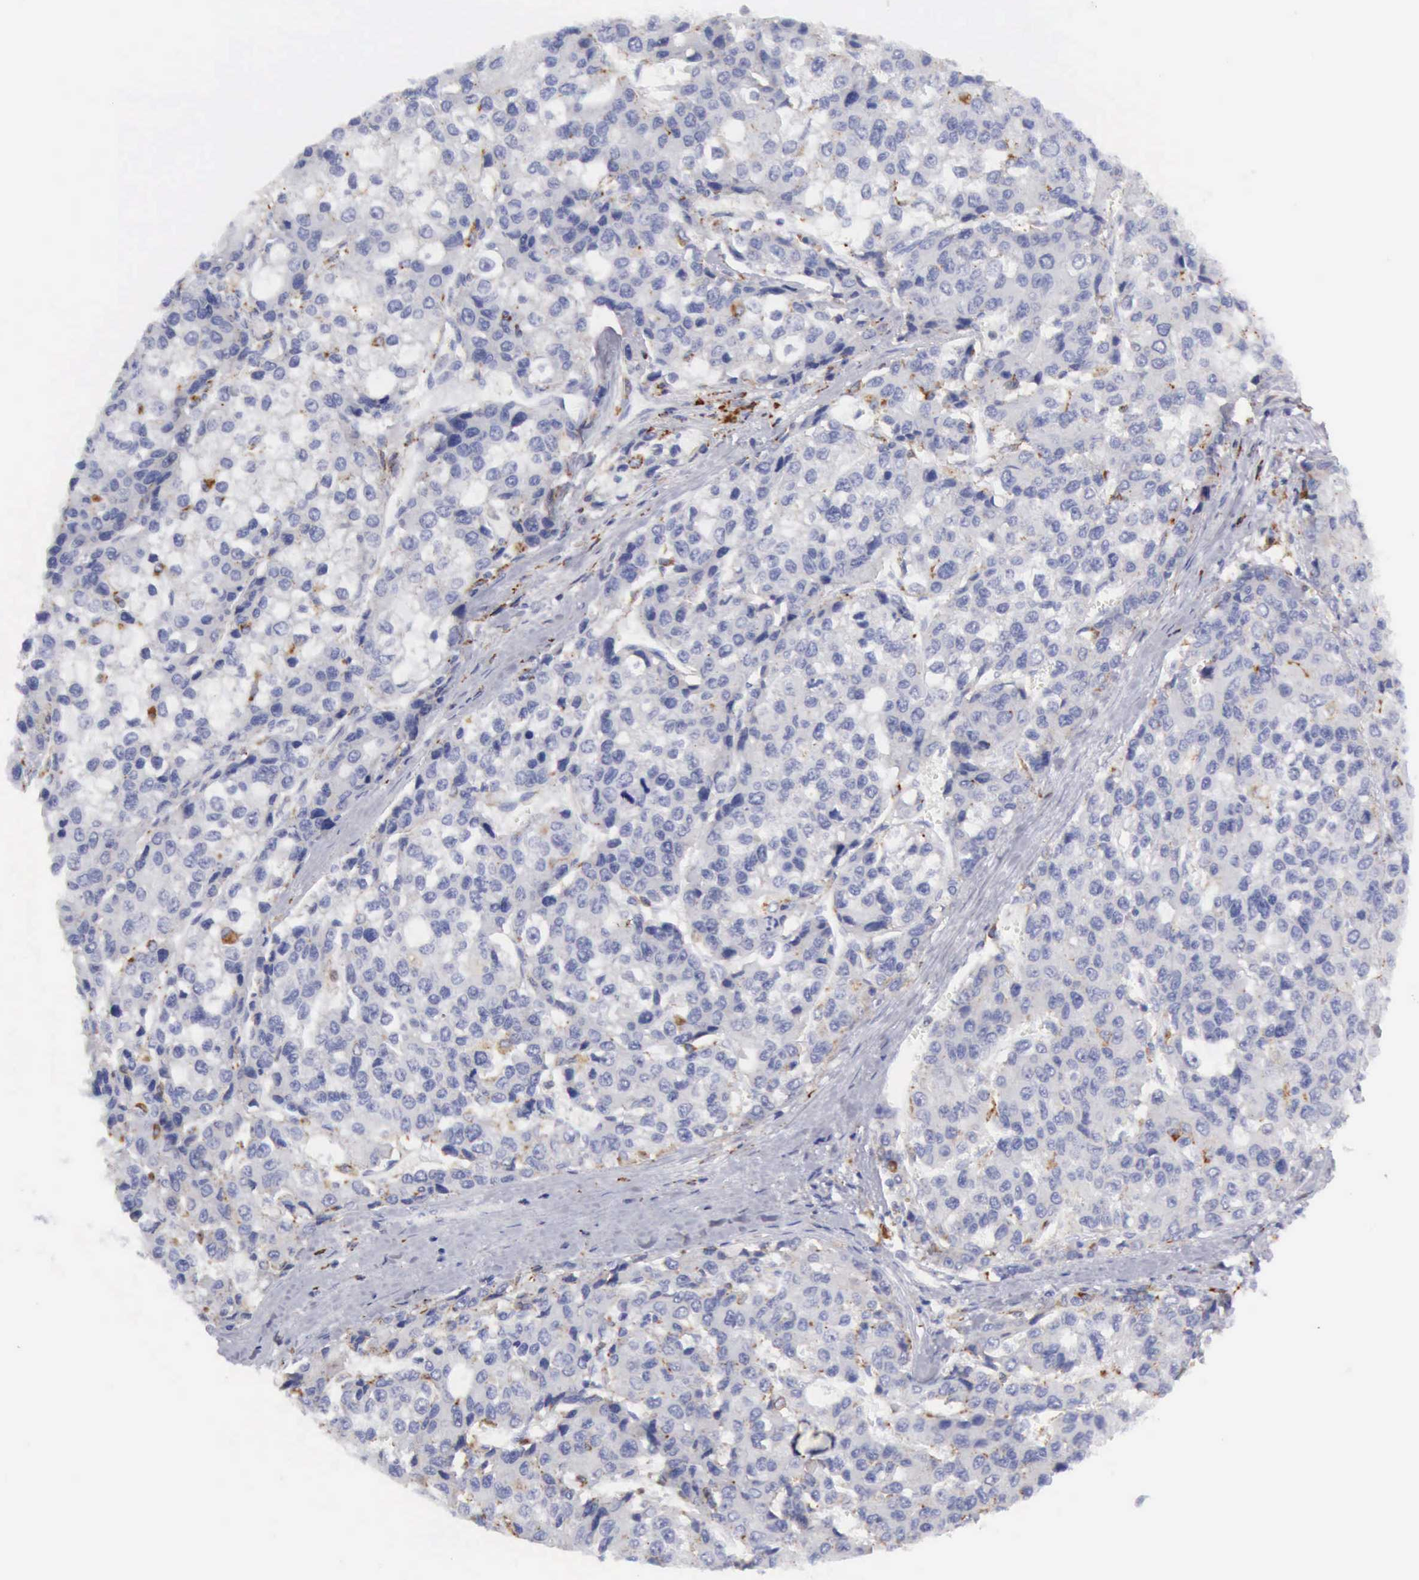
{"staining": {"intensity": "negative", "quantity": "none", "location": "none"}, "tissue": "liver cancer", "cell_type": "Tumor cells", "image_type": "cancer", "snomed": [{"axis": "morphology", "description": "Carcinoma, Hepatocellular, NOS"}, {"axis": "topography", "description": "Liver"}], "caption": "This is an immunohistochemistry micrograph of human liver cancer (hepatocellular carcinoma). There is no staining in tumor cells.", "gene": "CTSS", "patient": {"sex": "female", "age": 66}}